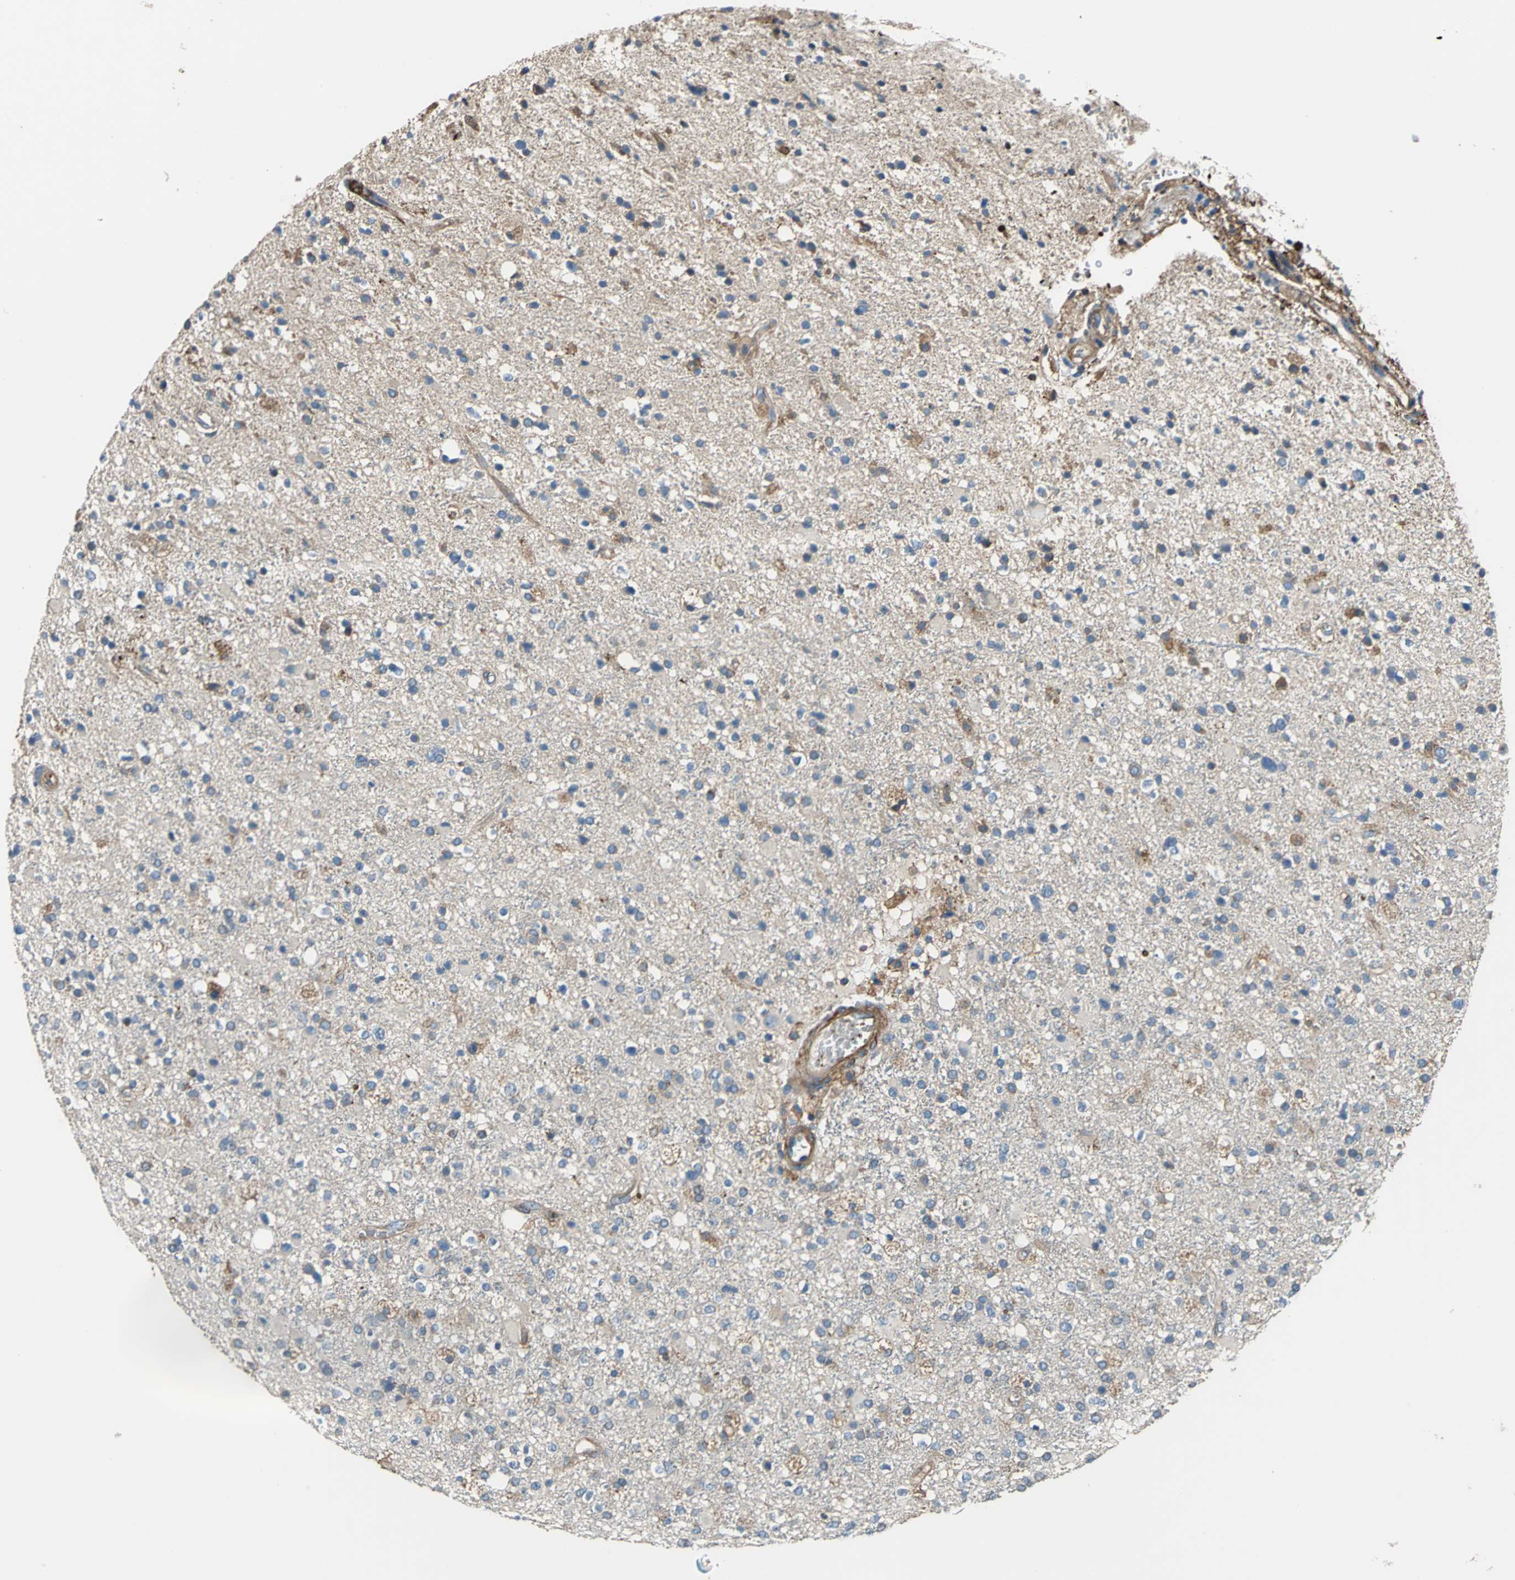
{"staining": {"intensity": "moderate", "quantity": "25%-75%", "location": "cytoplasmic/membranous"}, "tissue": "glioma", "cell_type": "Tumor cells", "image_type": "cancer", "snomed": [{"axis": "morphology", "description": "Glioma, malignant, High grade"}, {"axis": "topography", "description": "Brain"}], "caption": "Tumor cells display medium levels of moderate cytoplasmic/membranous expression in approximately 25%-75% of cells in high-grade glioma (malignant).", "gene": "PARVA", "patient": {"sex": "male", "age": 33}}